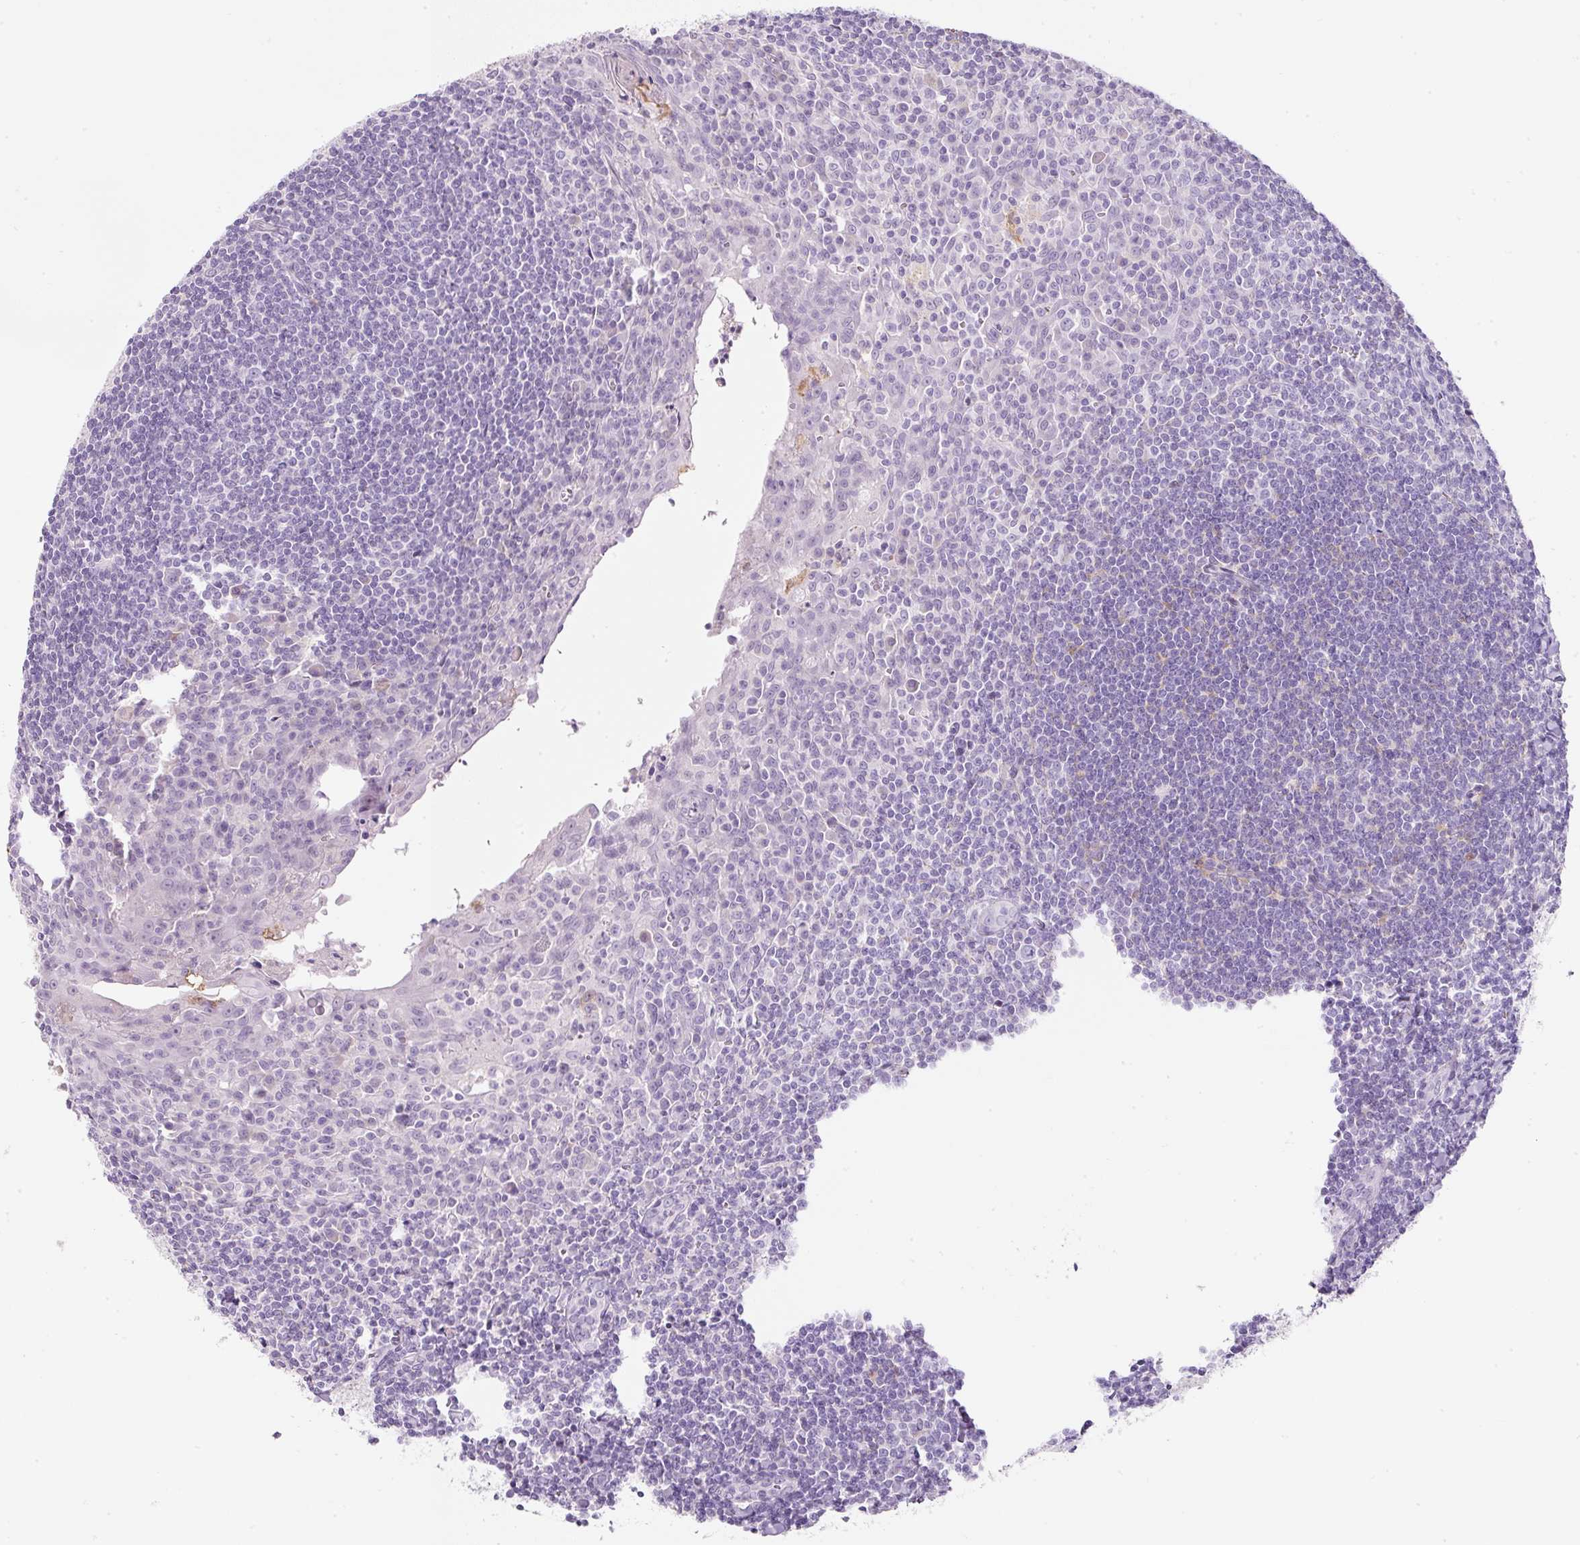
{"staining": {"intensity": "negative", "quantity": "none", "location": "none"}, "tissue": "tonsil", "cell_type": "Germinal center cells", "image_type": "normal", "snomed": [{"axis": "morphology", "description": "Normal tissue, NOS"}, {"axis": "topography", "description": "Tonsil"}], "caption": "DAB immunohistochemical staining of normal human tonsil reveals no significant expression in germinal center cells.", "gene": "DNM1", "patient": {"sex": "male", "age": 27}}